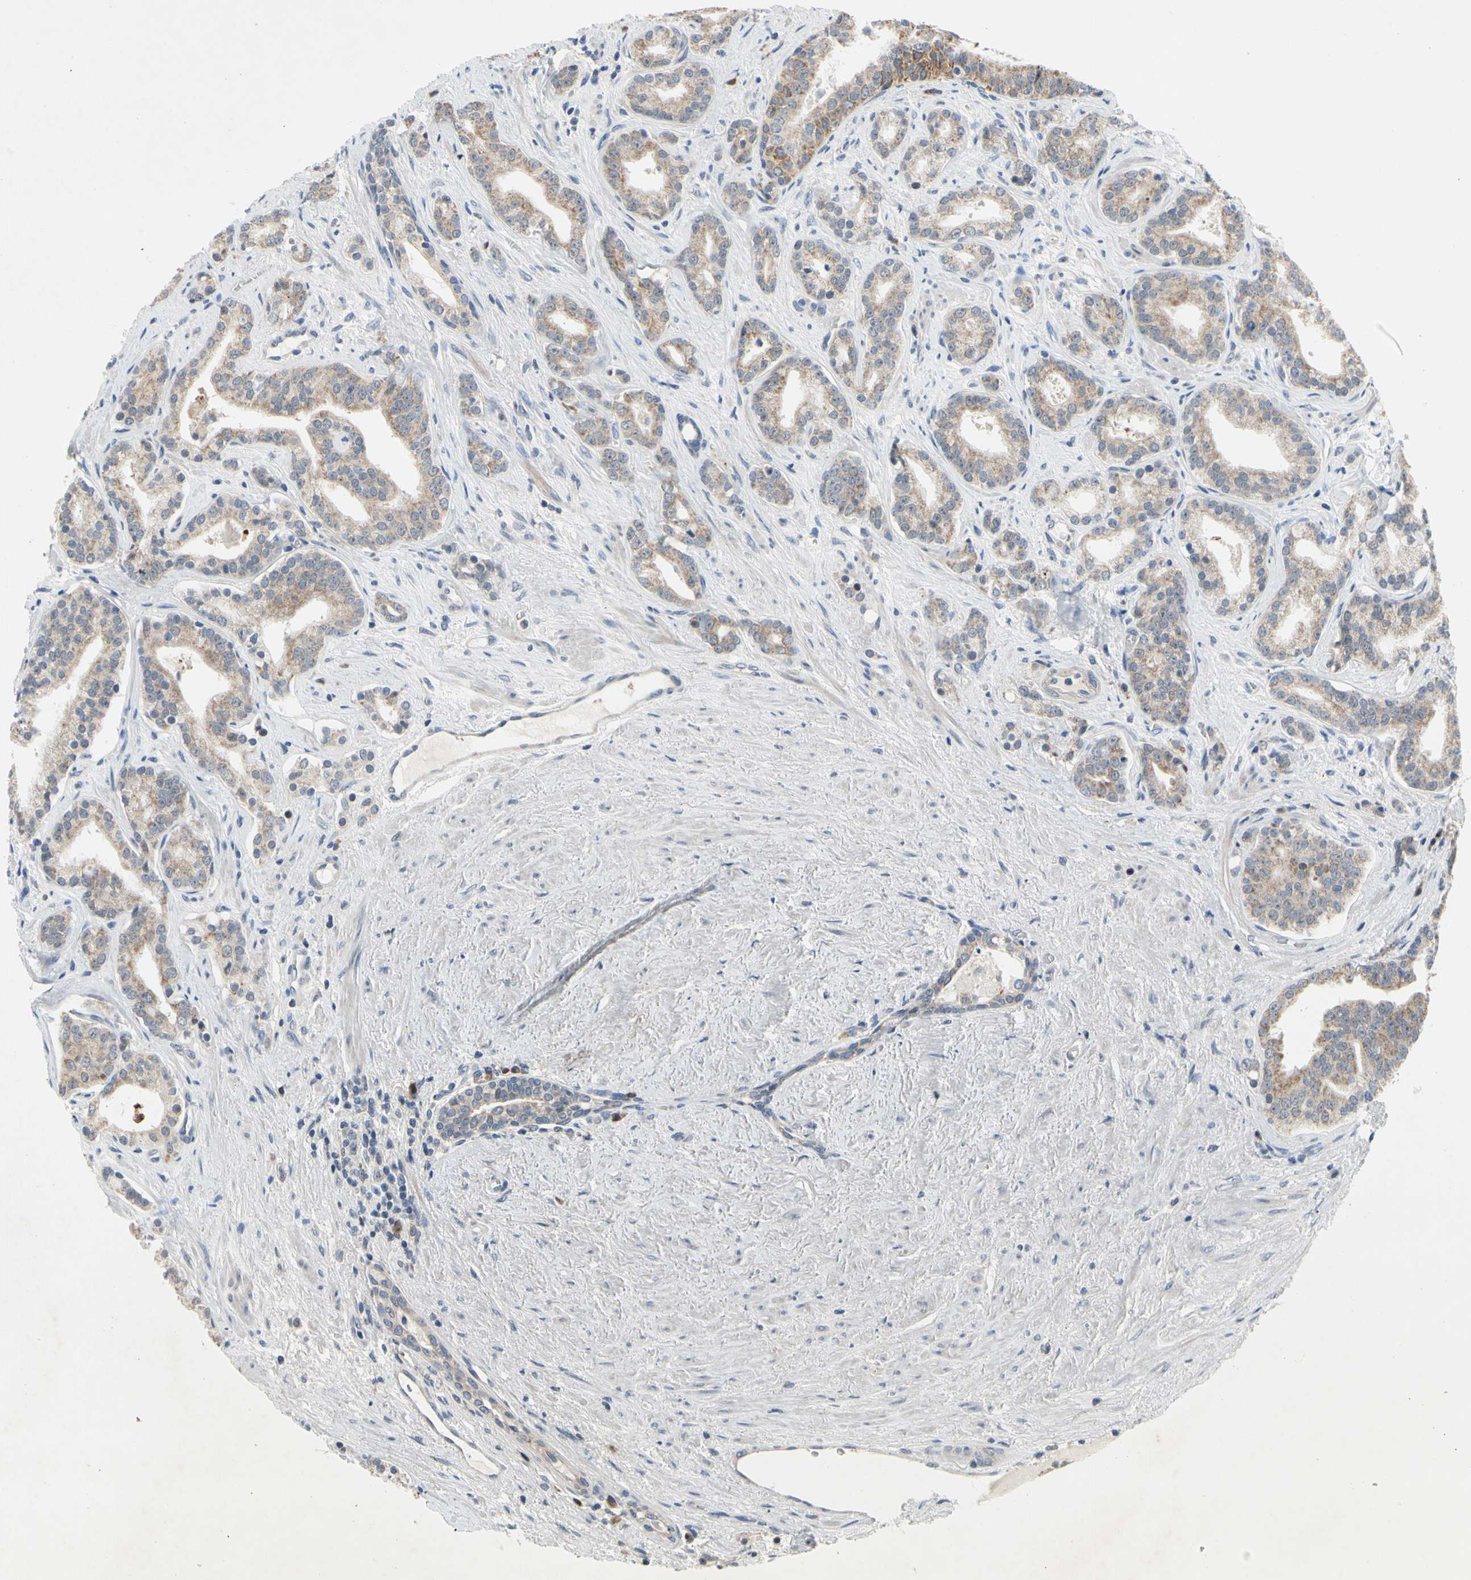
{"staining": {"intensity": "moderate", "quantity": ">75%", "location": "cytoplasmic/membranous"}, "tissue": "prostate cancer", "cell_type": "Tumor cells", "image_type": "cancer", "snomed": [{"axis": "morphology", "description": "Adenocarcinoma, Low grade"}, {"axis": "topography", "description": "Prostate"}], "caption": "Prostate adenocarcinoma (low-grade) was stained to show a protein in brown. There is medium levels of moderate cytoplasmic/membranous positivity in approximately >75% of tumor cells.", "gene": "MARK1", "patient": {"sex": "male", "age": 63}}